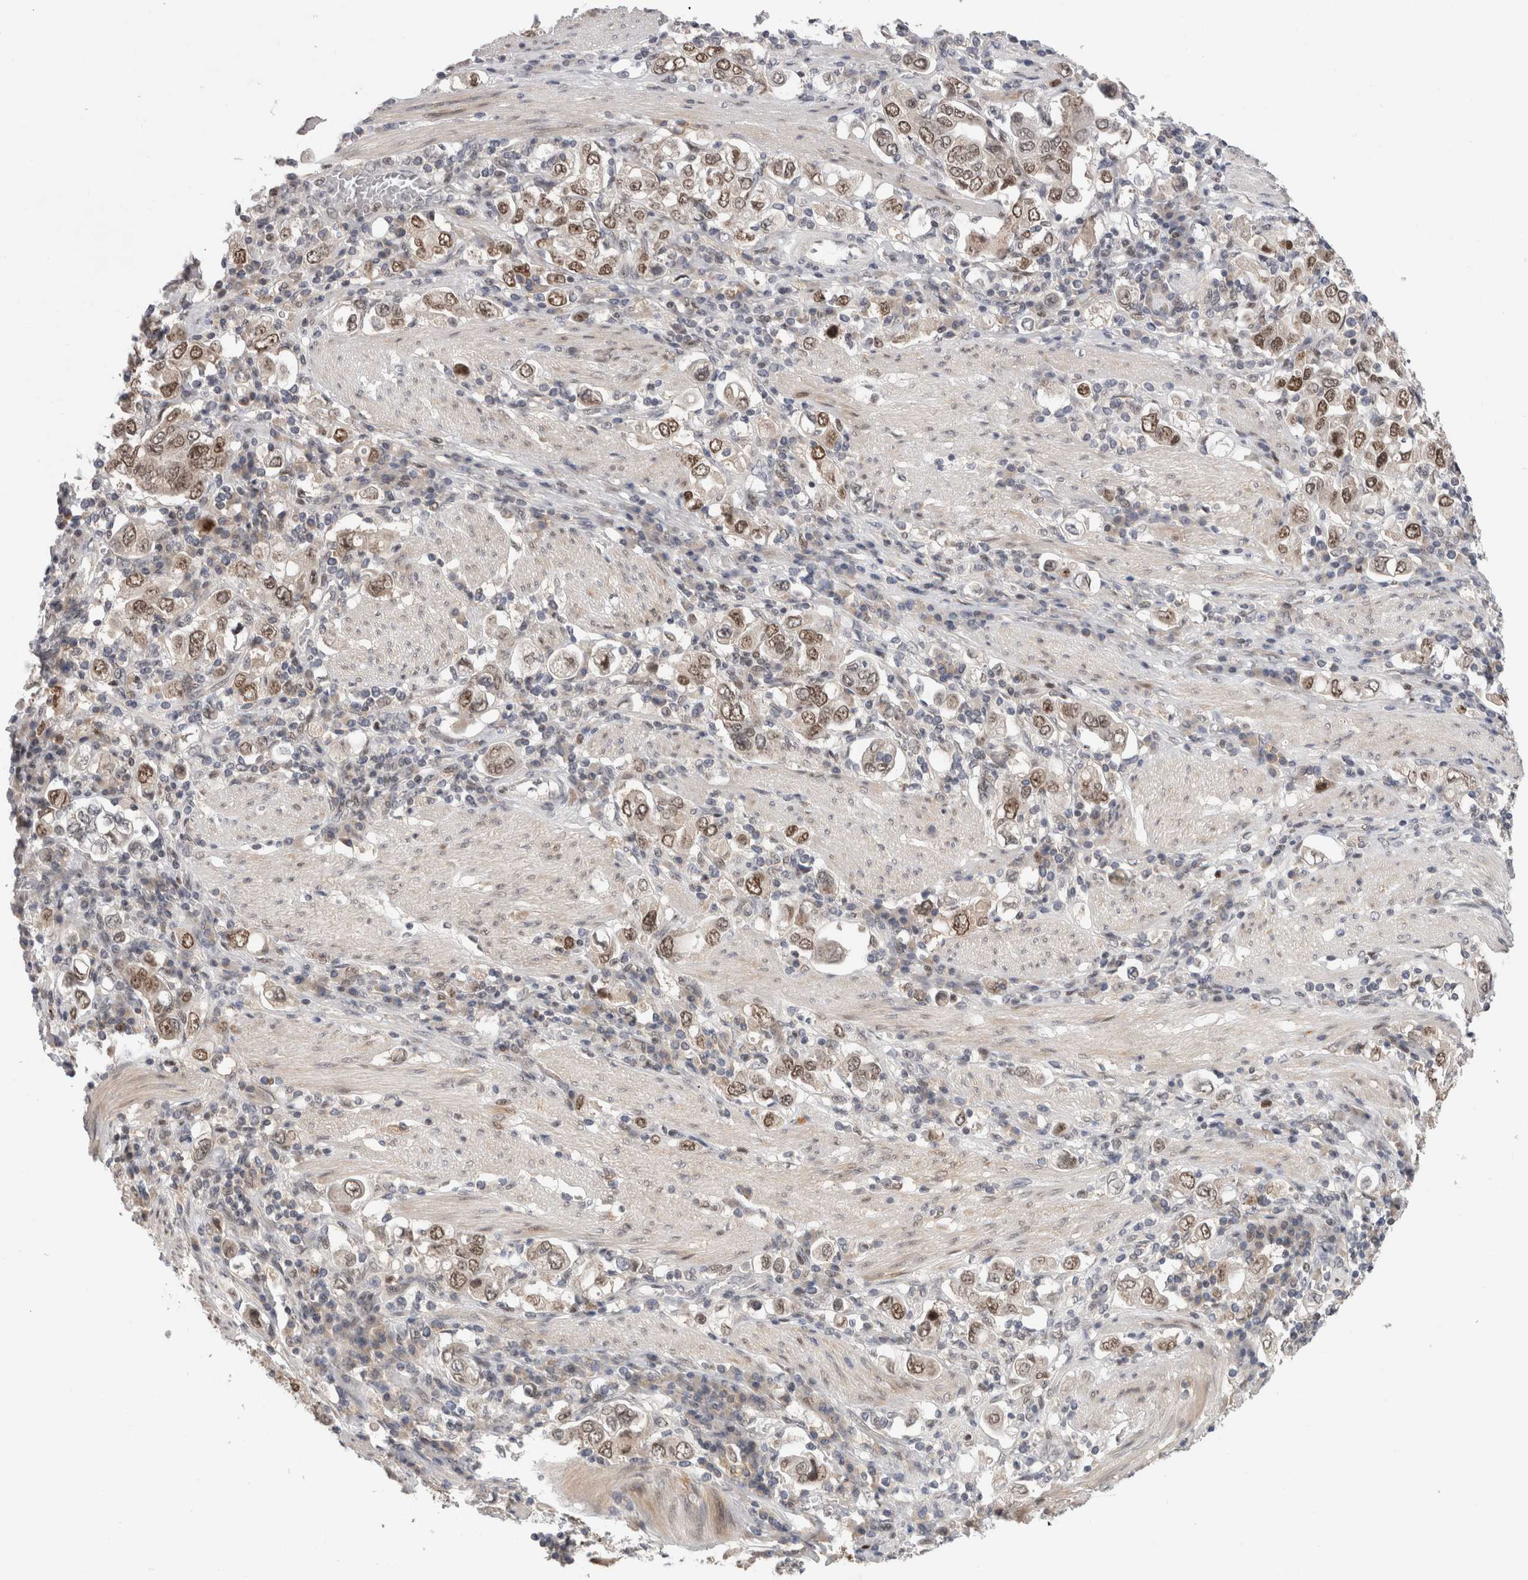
{"staining": {"intensity": "moderate", "quantity": ">75%", "location": "nuclear"}, "tissue": "stomach cancer", "cell_type": "Tumor cells", "image_type": "cancer", "snomed": [{"axis": "morphology", "description": "Adenocarcinoma, NOS"}, {"axis": "topography", "description": "Stomach, upper"}], "caption": "Immunohistochemical staining of human stomach adenocarcinoma reveals medium levels of moderate nuclear positivity in about >75% of tumor cells.", "gene": "ZNF521", "patient": {"sex": "male", "age": 62}}